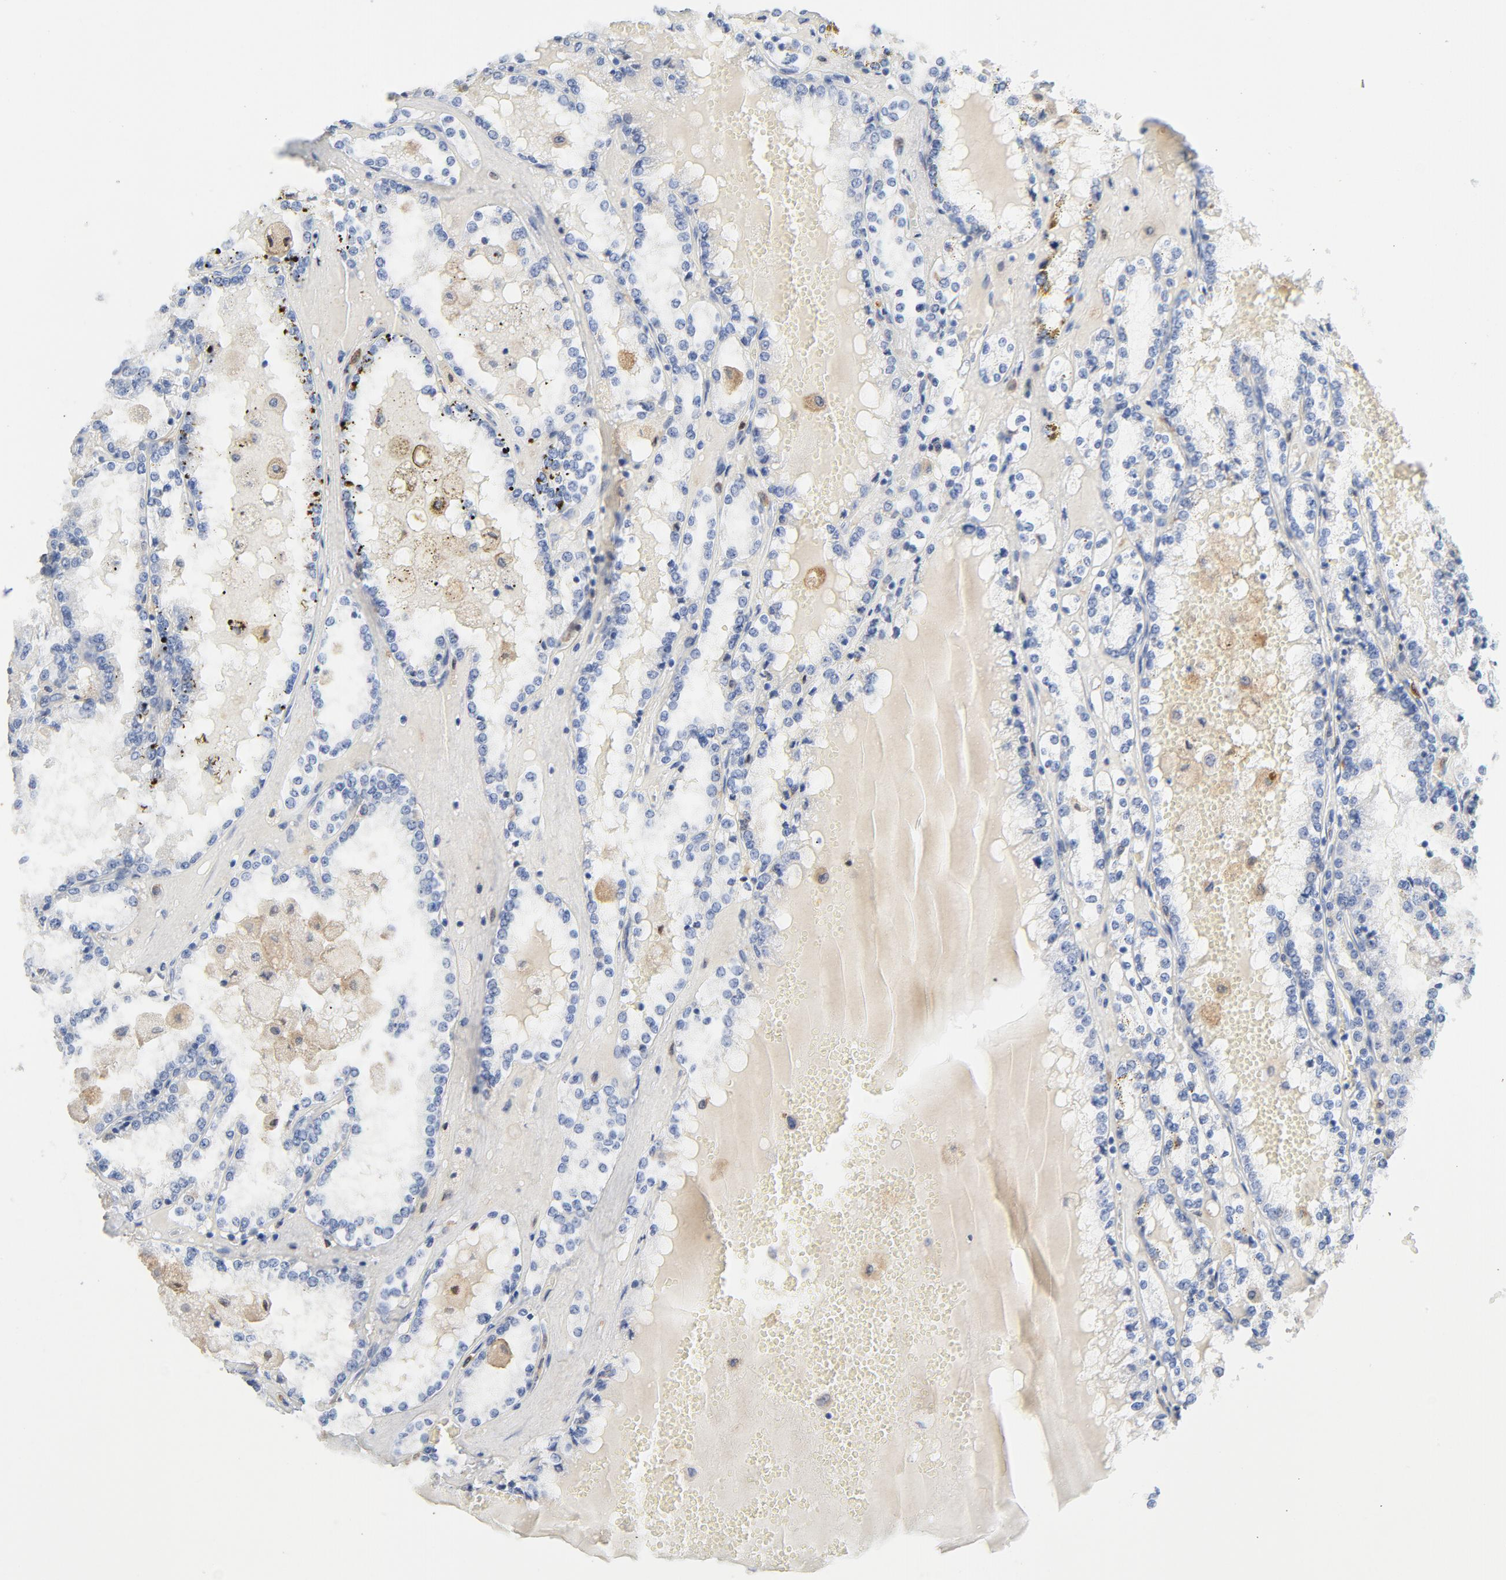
{"staining": {"intensity": "negative", "quantity": "none", "location": "none"}, "tissue": "renal cancer", "cell_type": "Tumor cells", "image_type": "cancer", "snomed": [{"axis": "morphology", "description": "Adenocarcinoma, NOS"}, {"axis": "topography", "description": "Kidney"}], "caption": "Tumor cells are negative for protein expression in human renal cancer. (IHC, brightfield microscopy, high magnification).", "gene": "NCF1", "patient": {"sex": "female", "age": 56}}